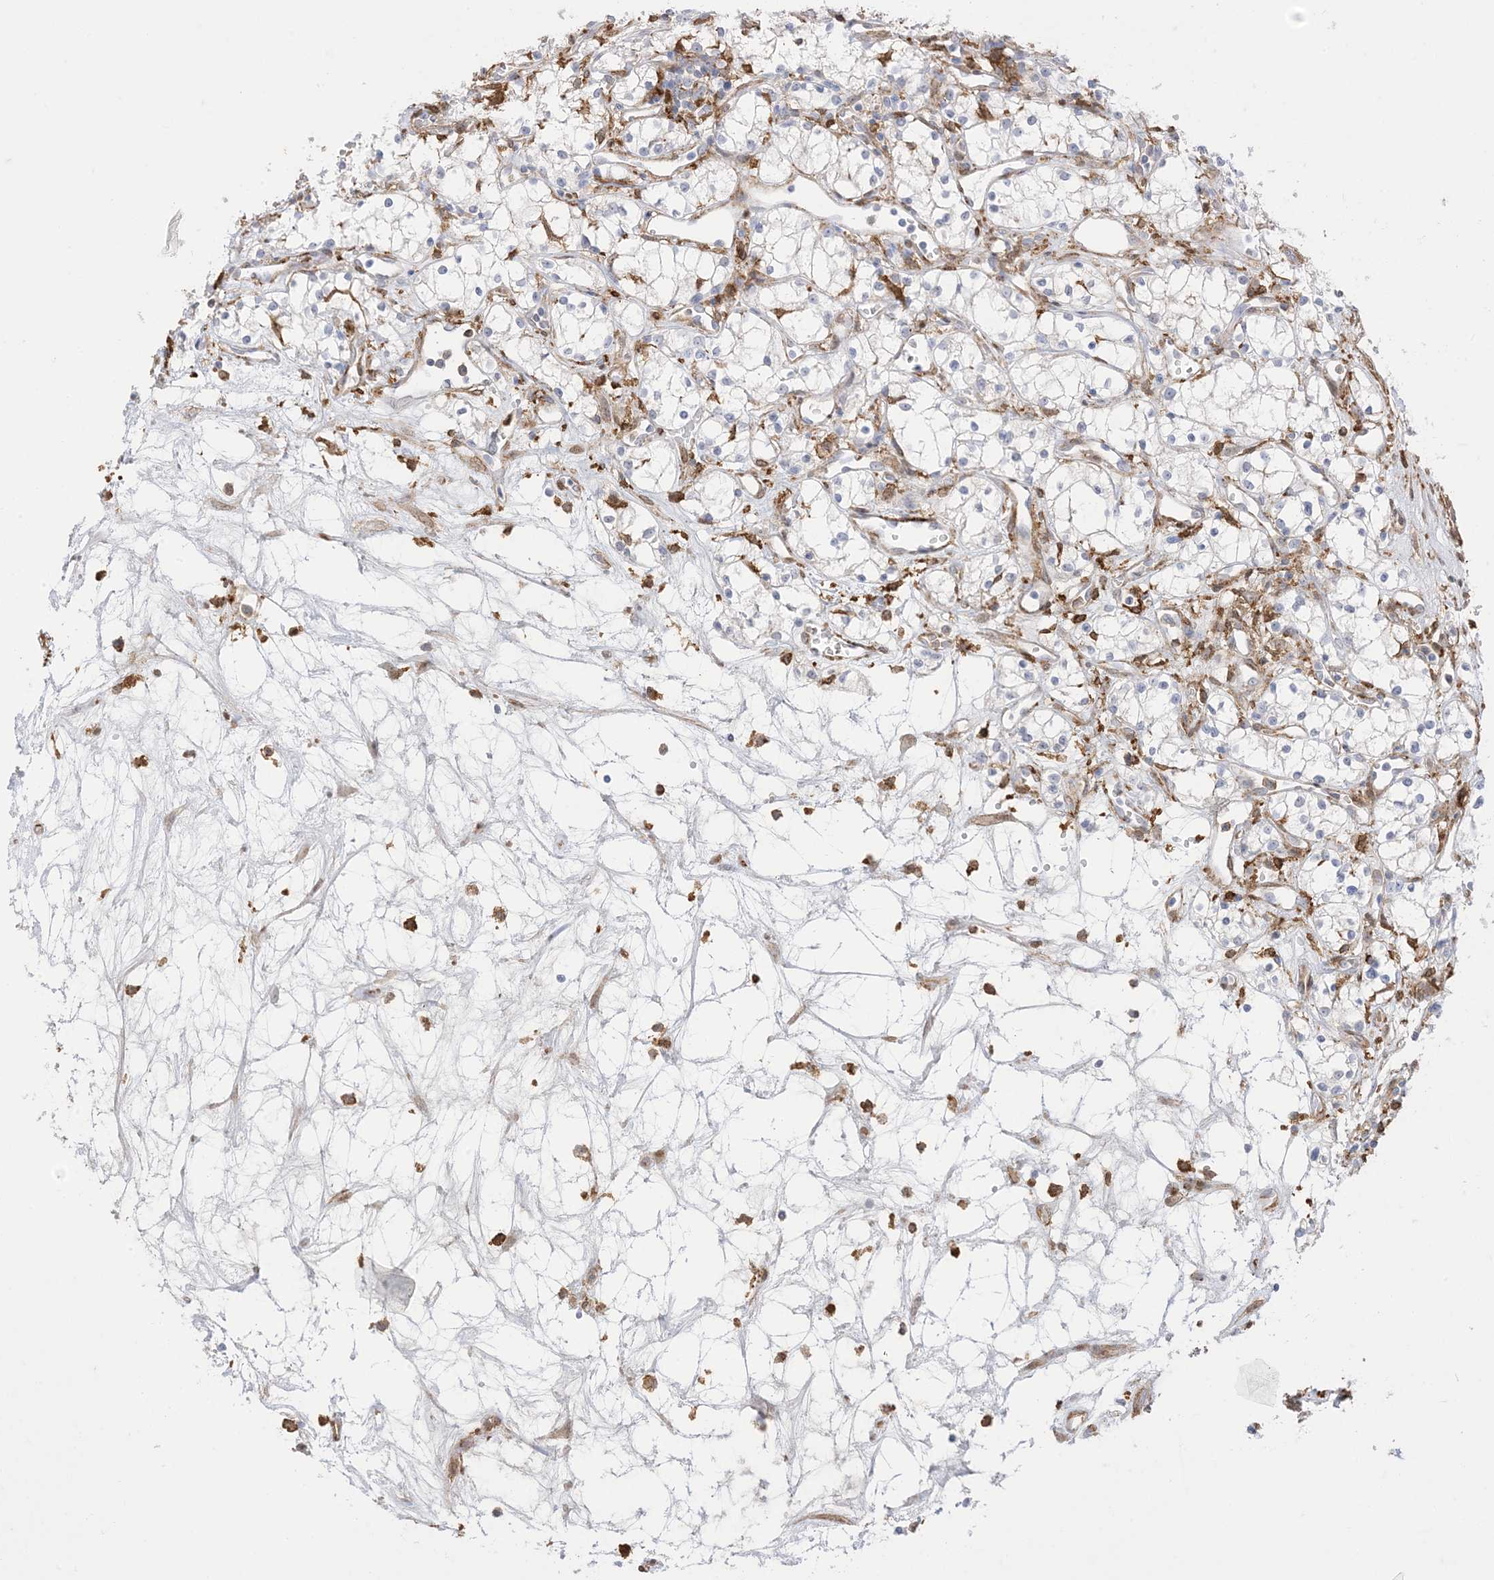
{"staining": {"intensity": "negative", "quantity": "none", "location": "none"}, "tissue": "renal cancer", "cell_type": "Tumor cells", "image_type": "cancer", "snomed": [{"axis": "morphology", "description": "Adenocarcinoma, NOS"}, {"axis": "topography", "description": "Kidney"}], "caption": "Tumor cells show no significant protein expression in renal cancer (adenocarcinoma).", "gene": "GSN", "patient": {"sex": "male", "age": 59}}